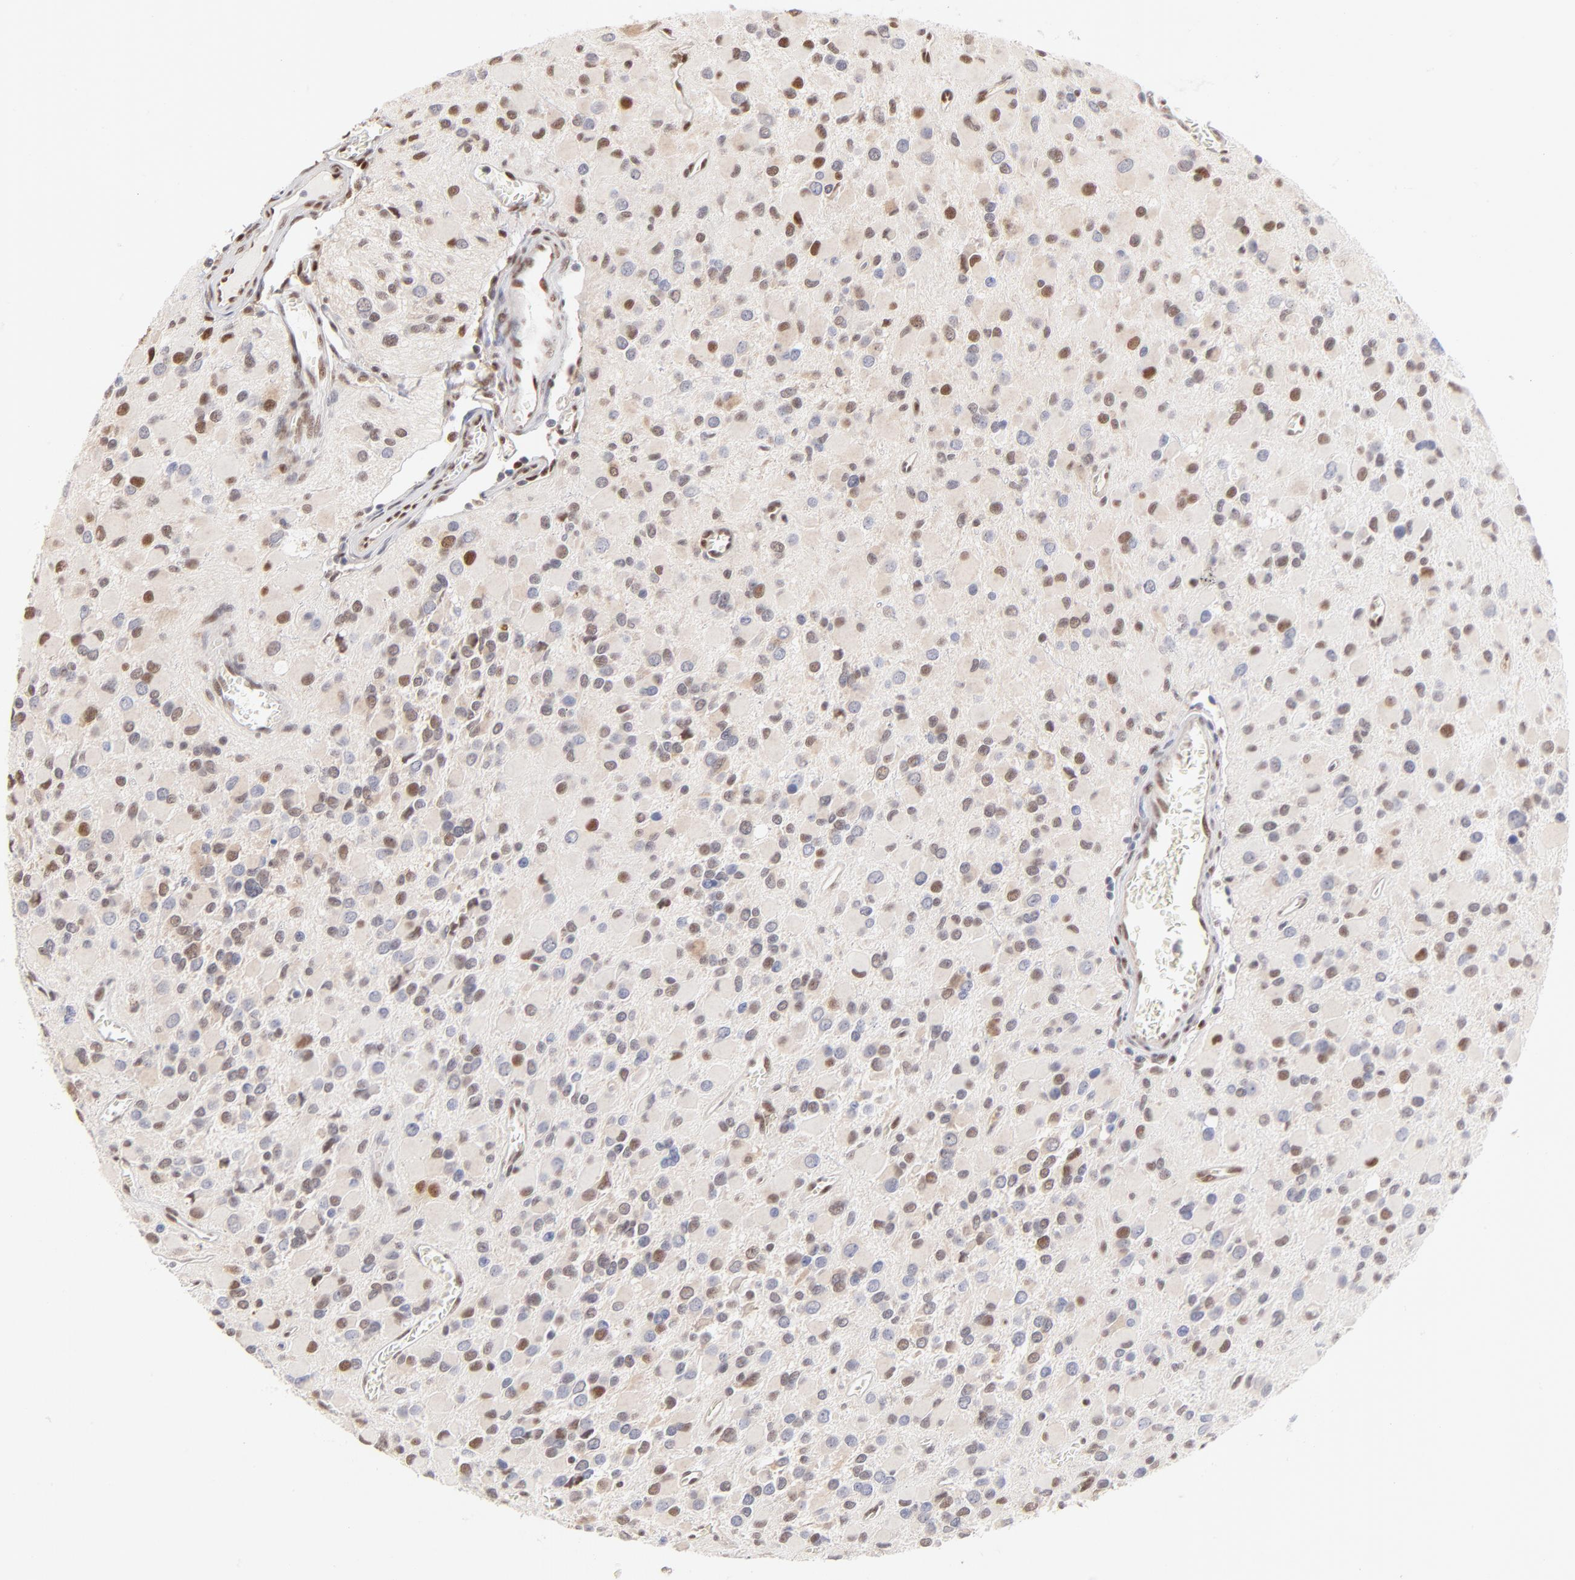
{"staining": {"intensity": "moderate", "quantity": "25%-75%", "location": "nuclear"}, "tissue": "glioma", "cell_type": "Tumor cells", "image_type": "cancer", "snomed": [{"axis": "morphology", "description": "Glioma, malignant, Low grade"}, {"axis": "topography", "description": "Brain"}], "caption": "Immunohistochemistry (IHC) image of neoplastic tissue: human low-grade glioma (malignant) stained using IHC displays medium levels of moderate protein expression localized specifically in the nuclear of tumor cells, appearing as a nuclear brown color.", "gene": "STAT3", "patient": {"sex": "male", "age": 42}}